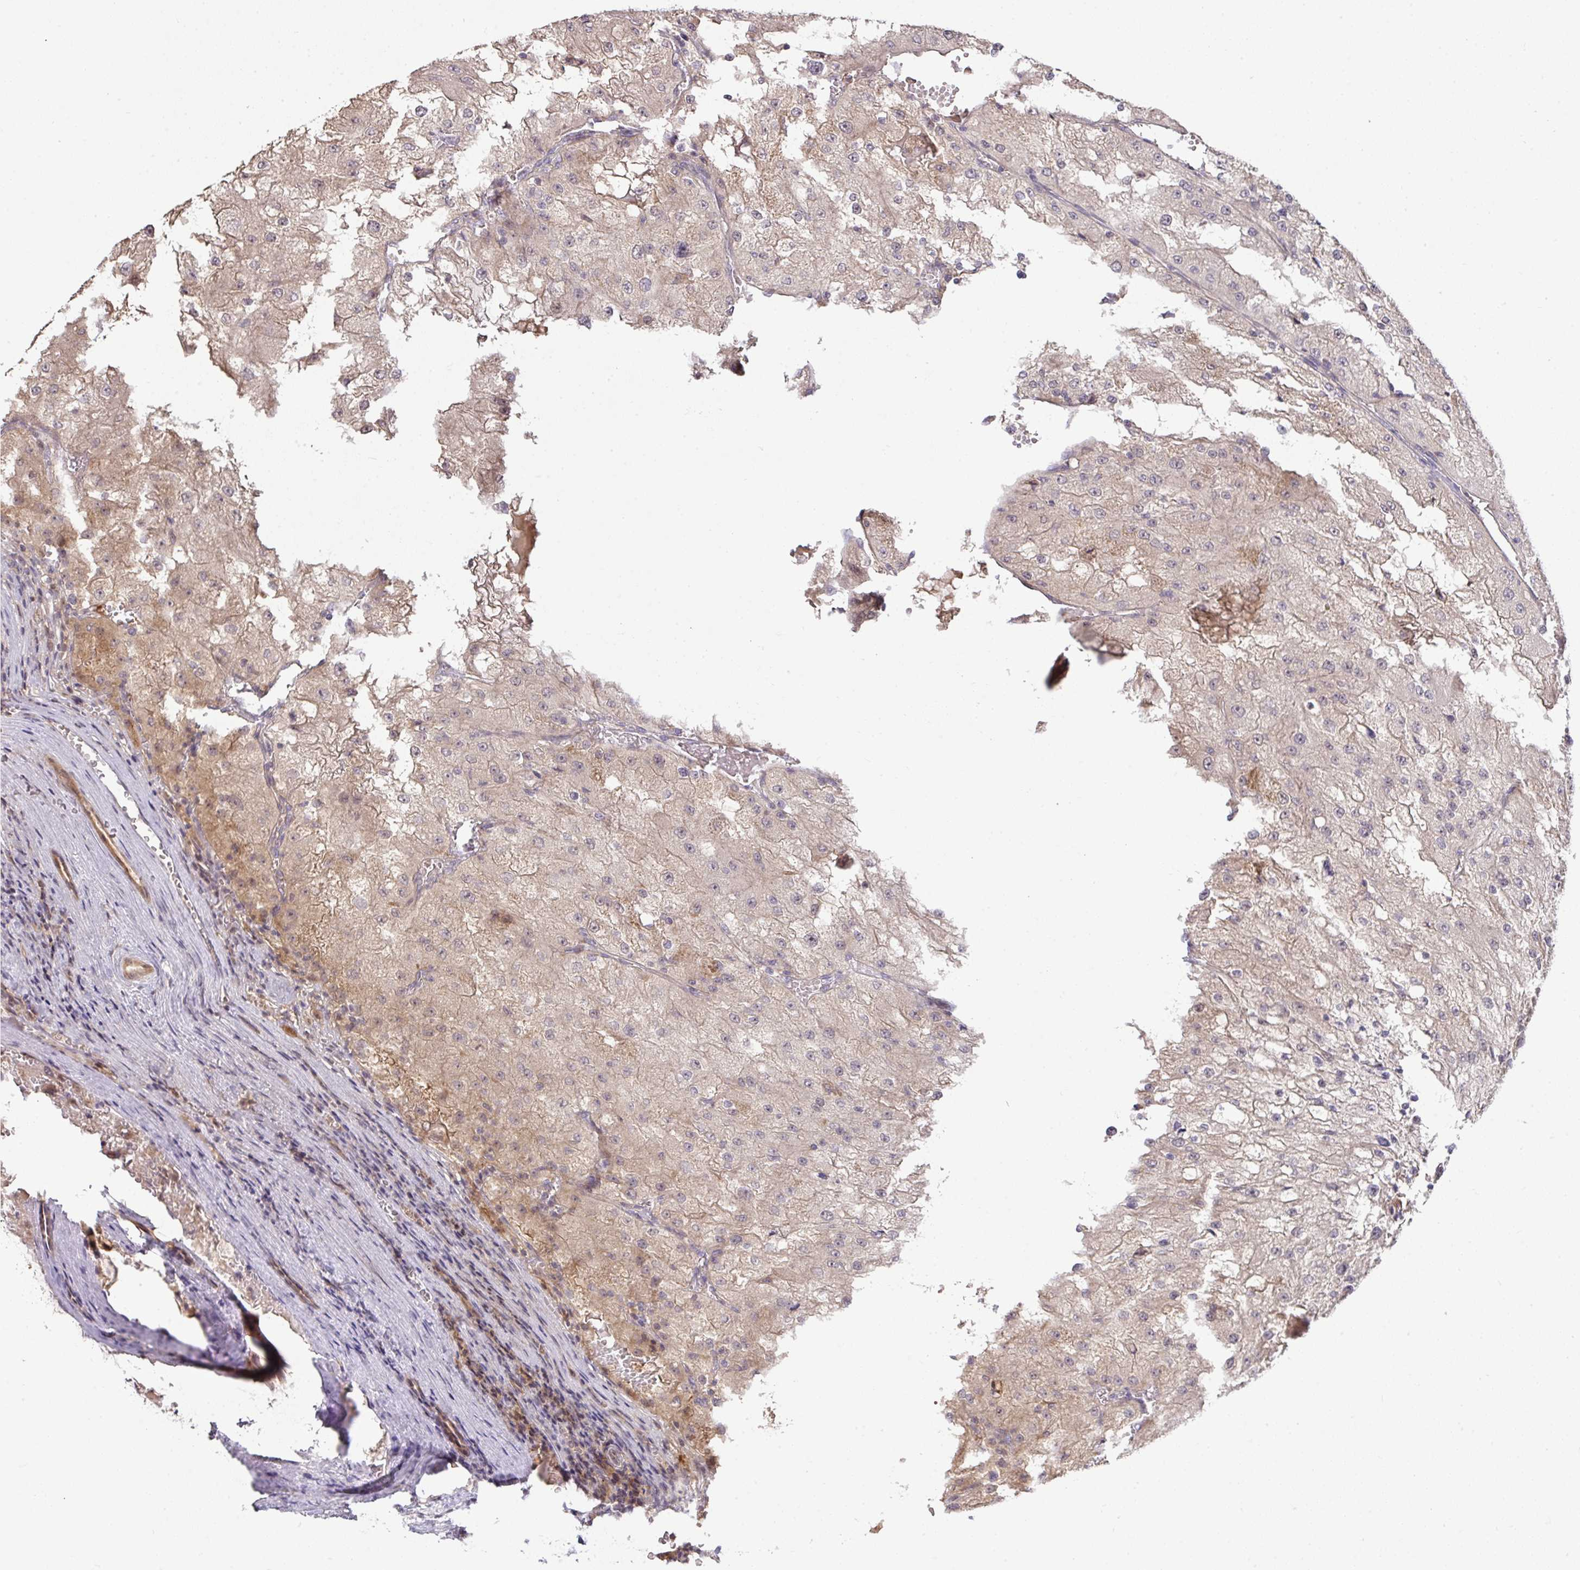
{"staining": {"intensity": "weak", "quantity": "<25%", "location": "cytoplasmic/membranous"}, "tissue": "renal cancer", "cell_type": "Tumor cells", "image_type": "cancer", "snomed": [{"axis": "morphology", "description": "Adenocarcinoma, NOS"}, {"axis": "topography", "description": "Kidney"}], "caption": "High power microscopy histopathology image of an immunohistochemistry (IHC) micrograph of renal cancer, revealing no significant expression in tumor cells.", "gene": "SLC9A6", "patient": {"sex": "female", "age": 74}}